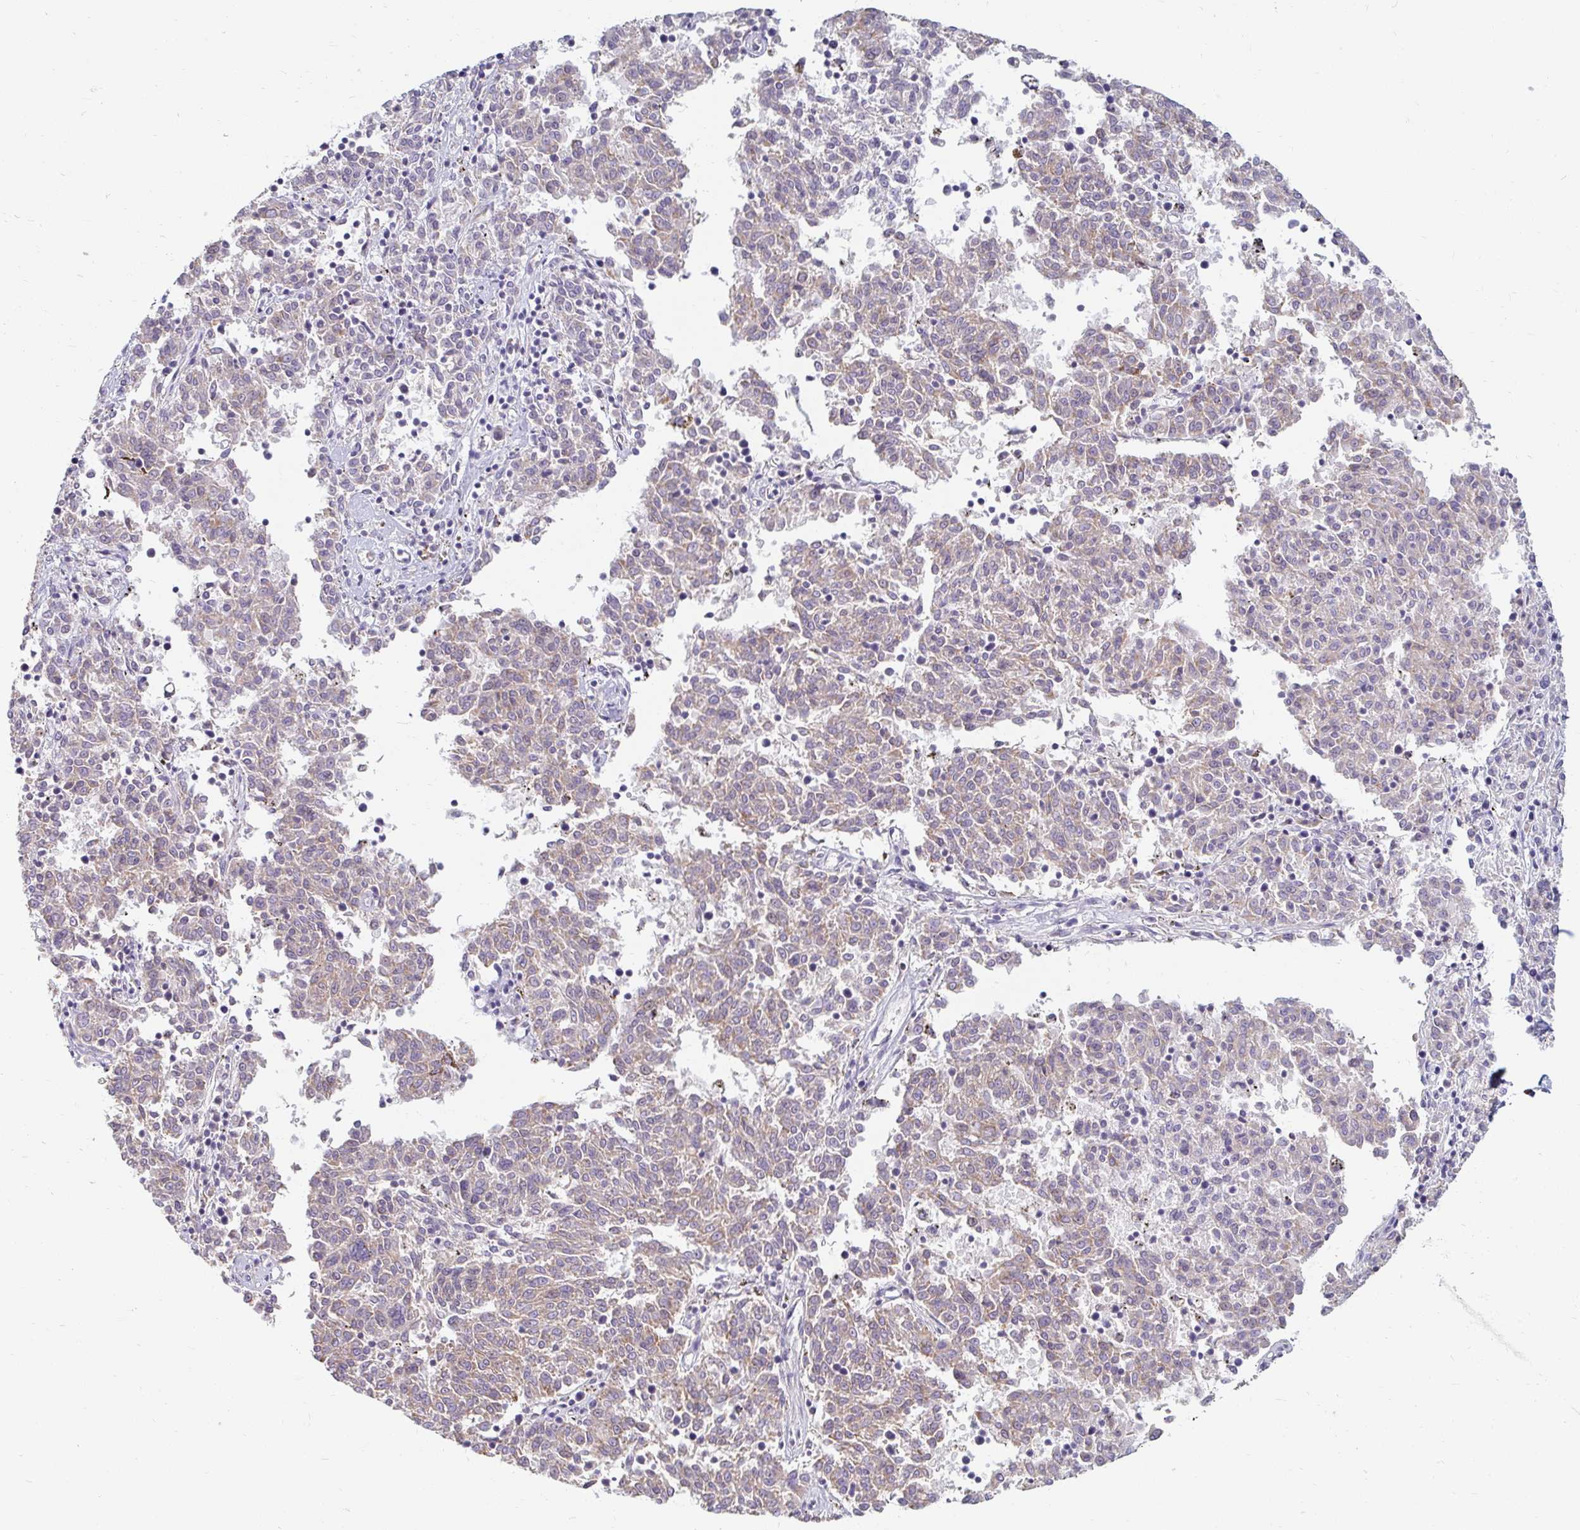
{"staining": {"intensity": "weak", "quantity": "25%-75%", "location": "cytoplasmic/membranous"}, "tissue": "melanoma", "cell_type": "Tumor cells", "image_type": "cancer", "snomed": [{"axis": "morphology", "description": "Malignant melanoma, NOS"}, {"axis": "topography", "description": "Skin"}], "caption": "Immunohistochemistry image of neoplastic tissue: melanoma stained using immunohistochemistry (IHC) reveals low levels of weak protein expression localized specifically in the cytoplasmic/membranous of tumor cells, appearing as a cytoplasmic/membranous brown color.", "gene": "DDN", "patient": {"sex": "female", "age": 72}}